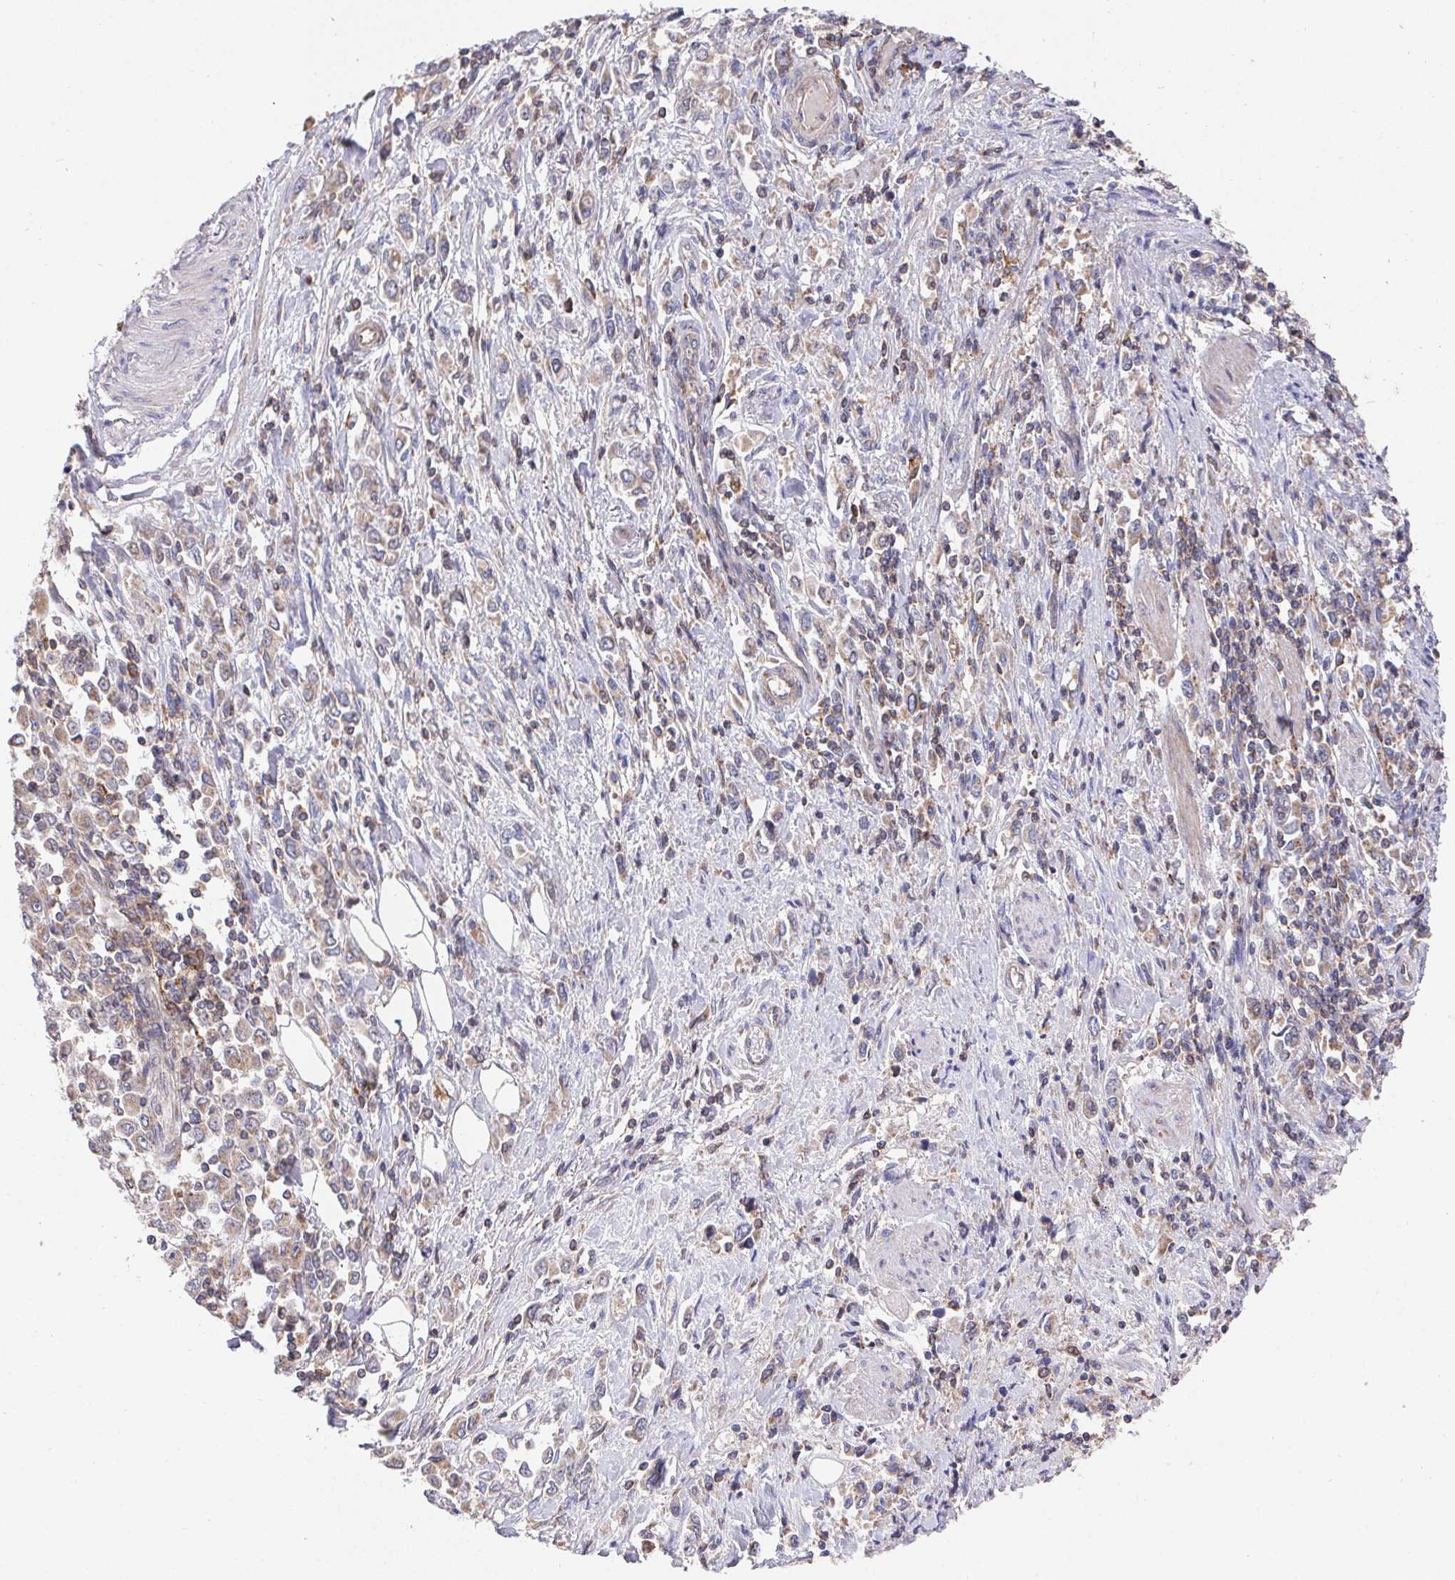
{"staining": {"intensity": "weak", "quantity": "<25%", "location": "cytoplasmic/membranous"}, "tissue": "stomach cancer", "cell_type": "Tumor cells", "image_type": "cancer", "snomed": [{"axis": "morphology", "description": "Adenocarcinoma, NOS"}, {"axis": "topography", "description": "Stomach, upper"}], "caption": "IHC image of neoplastic tissue: stomach cancer stained with DAB (3,3'-diaminobenzidine) exhibits no significant protein positivity in tumor cells.", "gene": "FAM241A", "patient": {"sex": "male", "age": 70}}